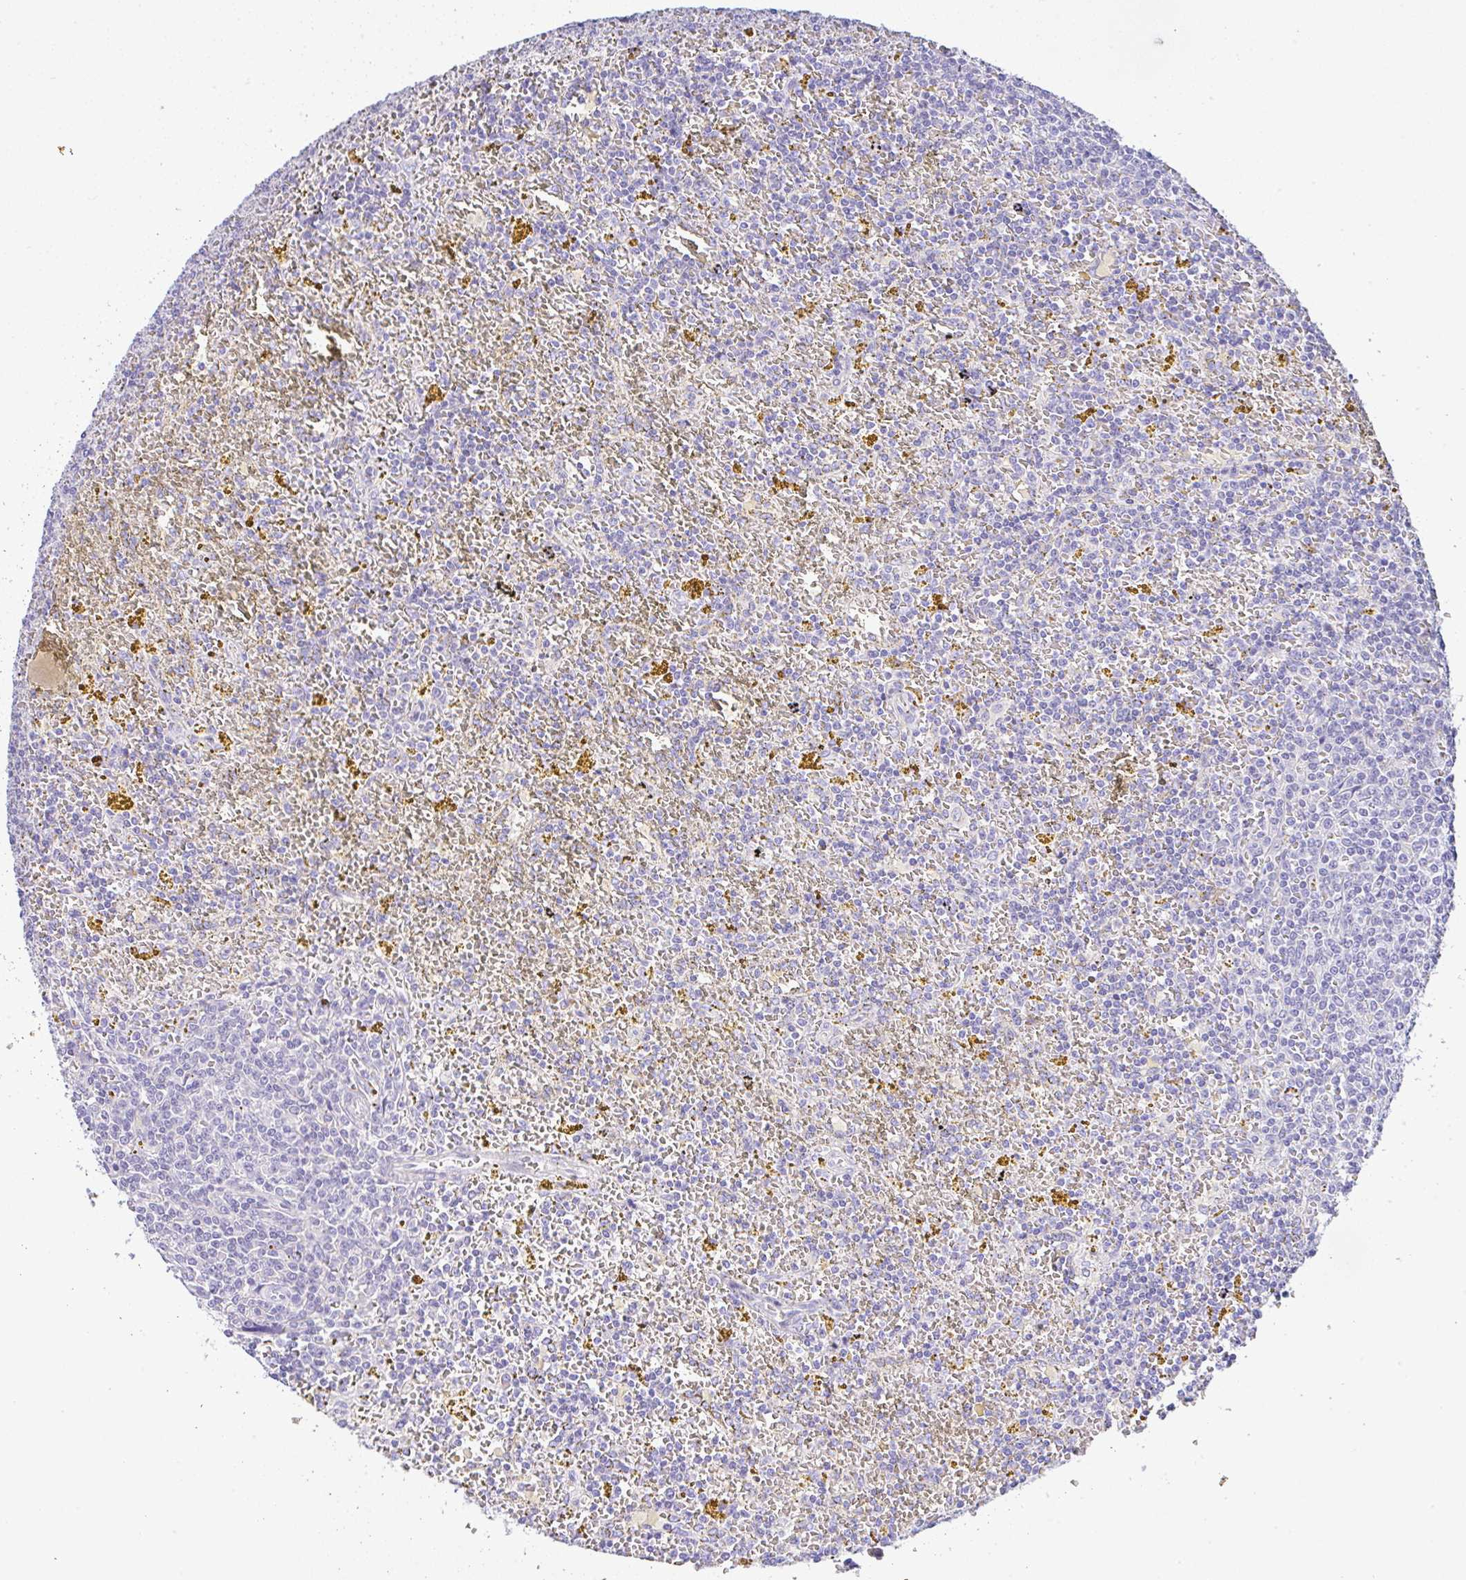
{"staining": {"intensity": "negative", "quantity": "none", "location": "none"}, "tissue": "lymphoma", "cell_type": "Tumor cells", "image_type": "cancer", "snomed": [{"axis": "morphology", "description": "Malignant lymphoma, non-Hodgkin's type, Low grade"}, {"axis": "topography", "description": "Spleen"}, {"axis": "topography", "description": "Lymph node"}], "caption": "This photomicrograph is of low-grade malignant lymphoma, non-Hodgkin's type stained with immunohistochemistry (IHC) to label a protein in brown with the nuclei are counter-stained blue. There is no expression in tumor cells.", "gene": "SERPINE3", "patient": {"sex": "female", "age": 66}}